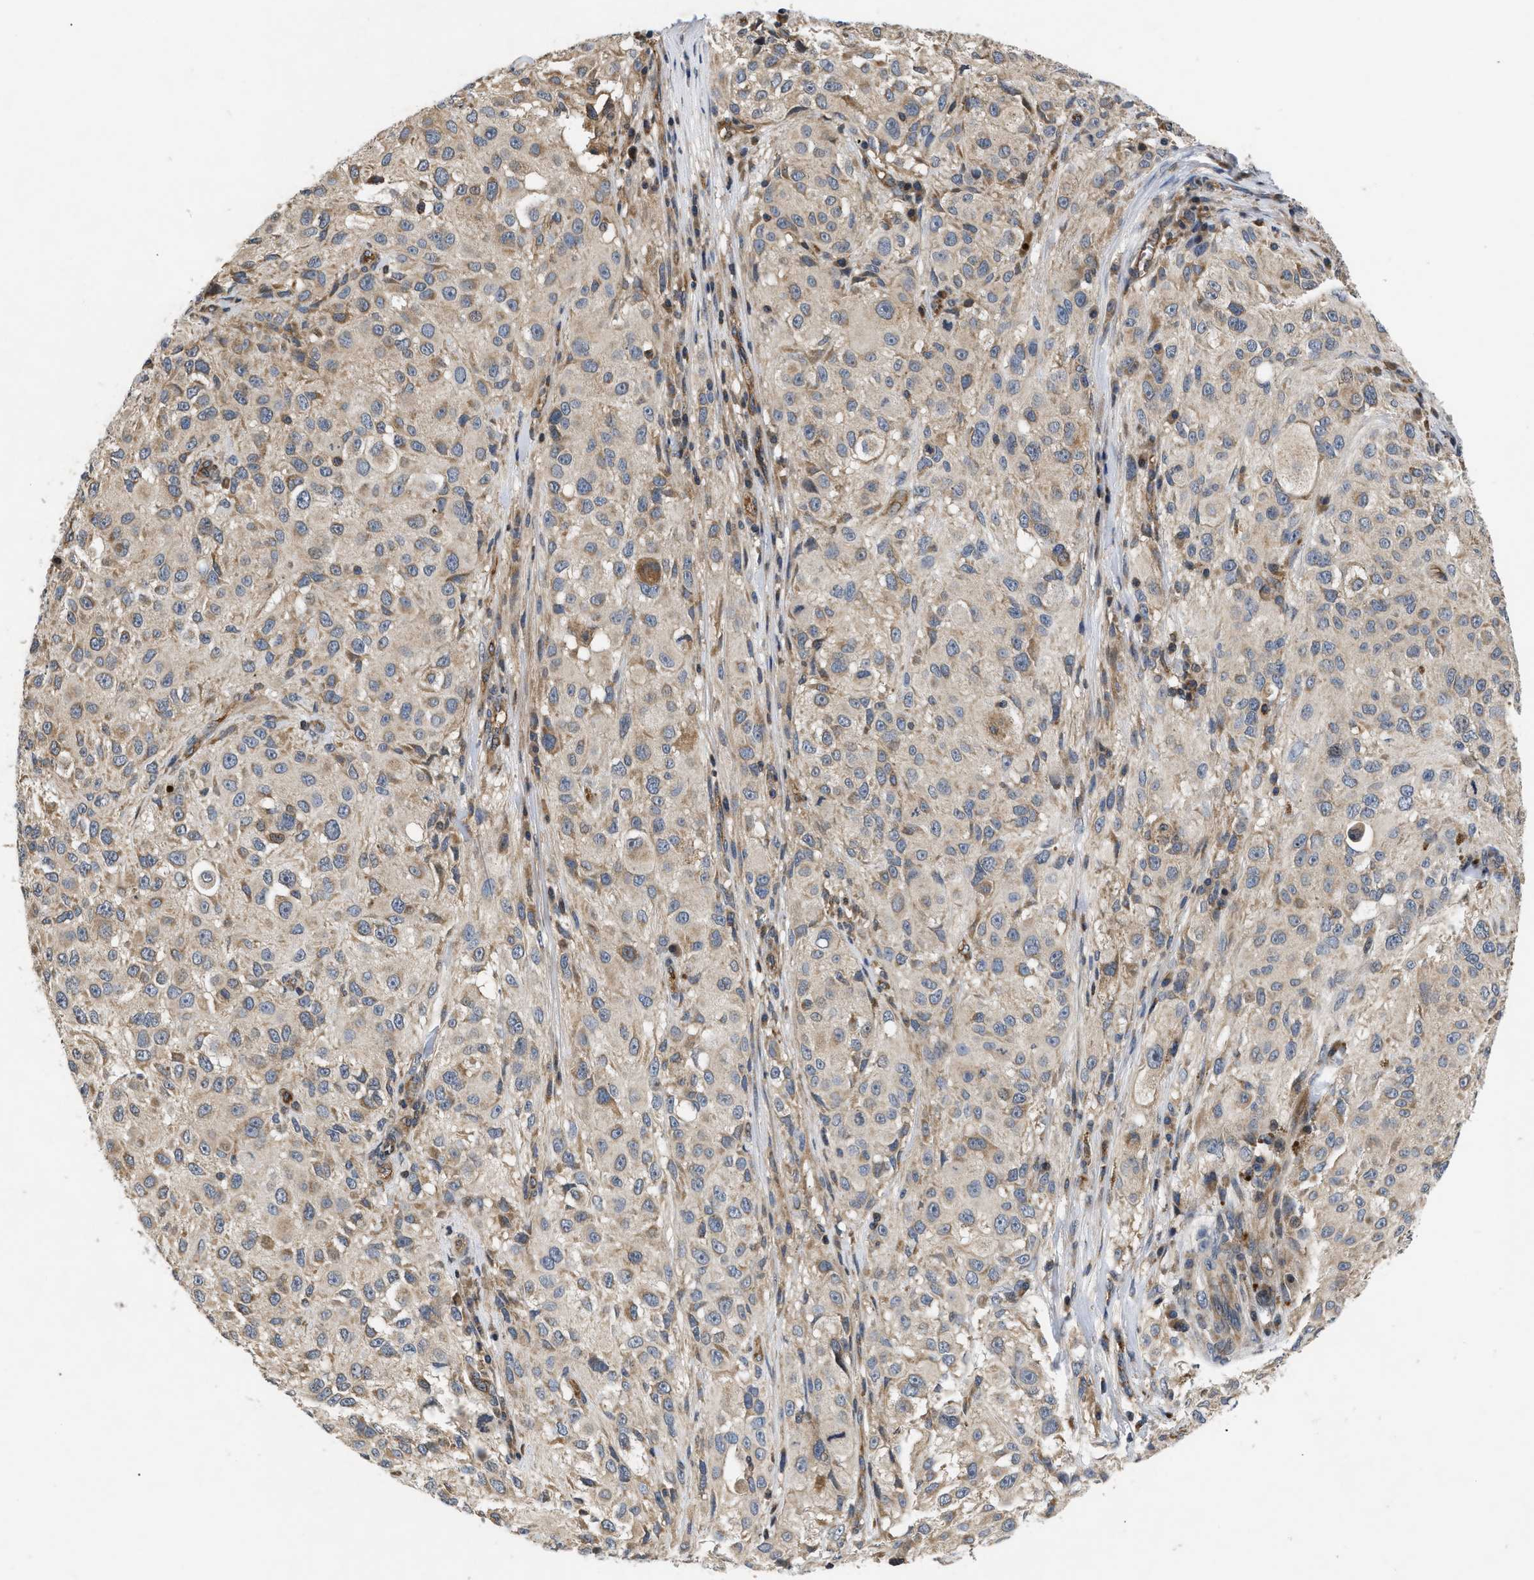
{"staining": {"intensity": "moderate", "quantity": "25%-75%", "location": "cytoplasmic/membranous"}, "tissue": "melanoma", "cell_type": "Tumor cells", "image_type": "cancer", "snomed": [{"axis": "morphology", "description": "Necrosis, NOS"}, {"axis": "morphology", "description": "Malignant melanoma, NOS"}, {"axis": "topography", "description": "Skin"}], "caption": "DAB immunohistochemical staining of melanoma exhibits moderate cytoplasmic/membranous protein staining in approximately 25%-75% of tumor cells. (Stains: DAB in brown, nuclei in blue, Microscopy: brightfield microscopy at high magnification).", "gene": "HMGCR", "patient": {"sex": "female", "age": 87}}